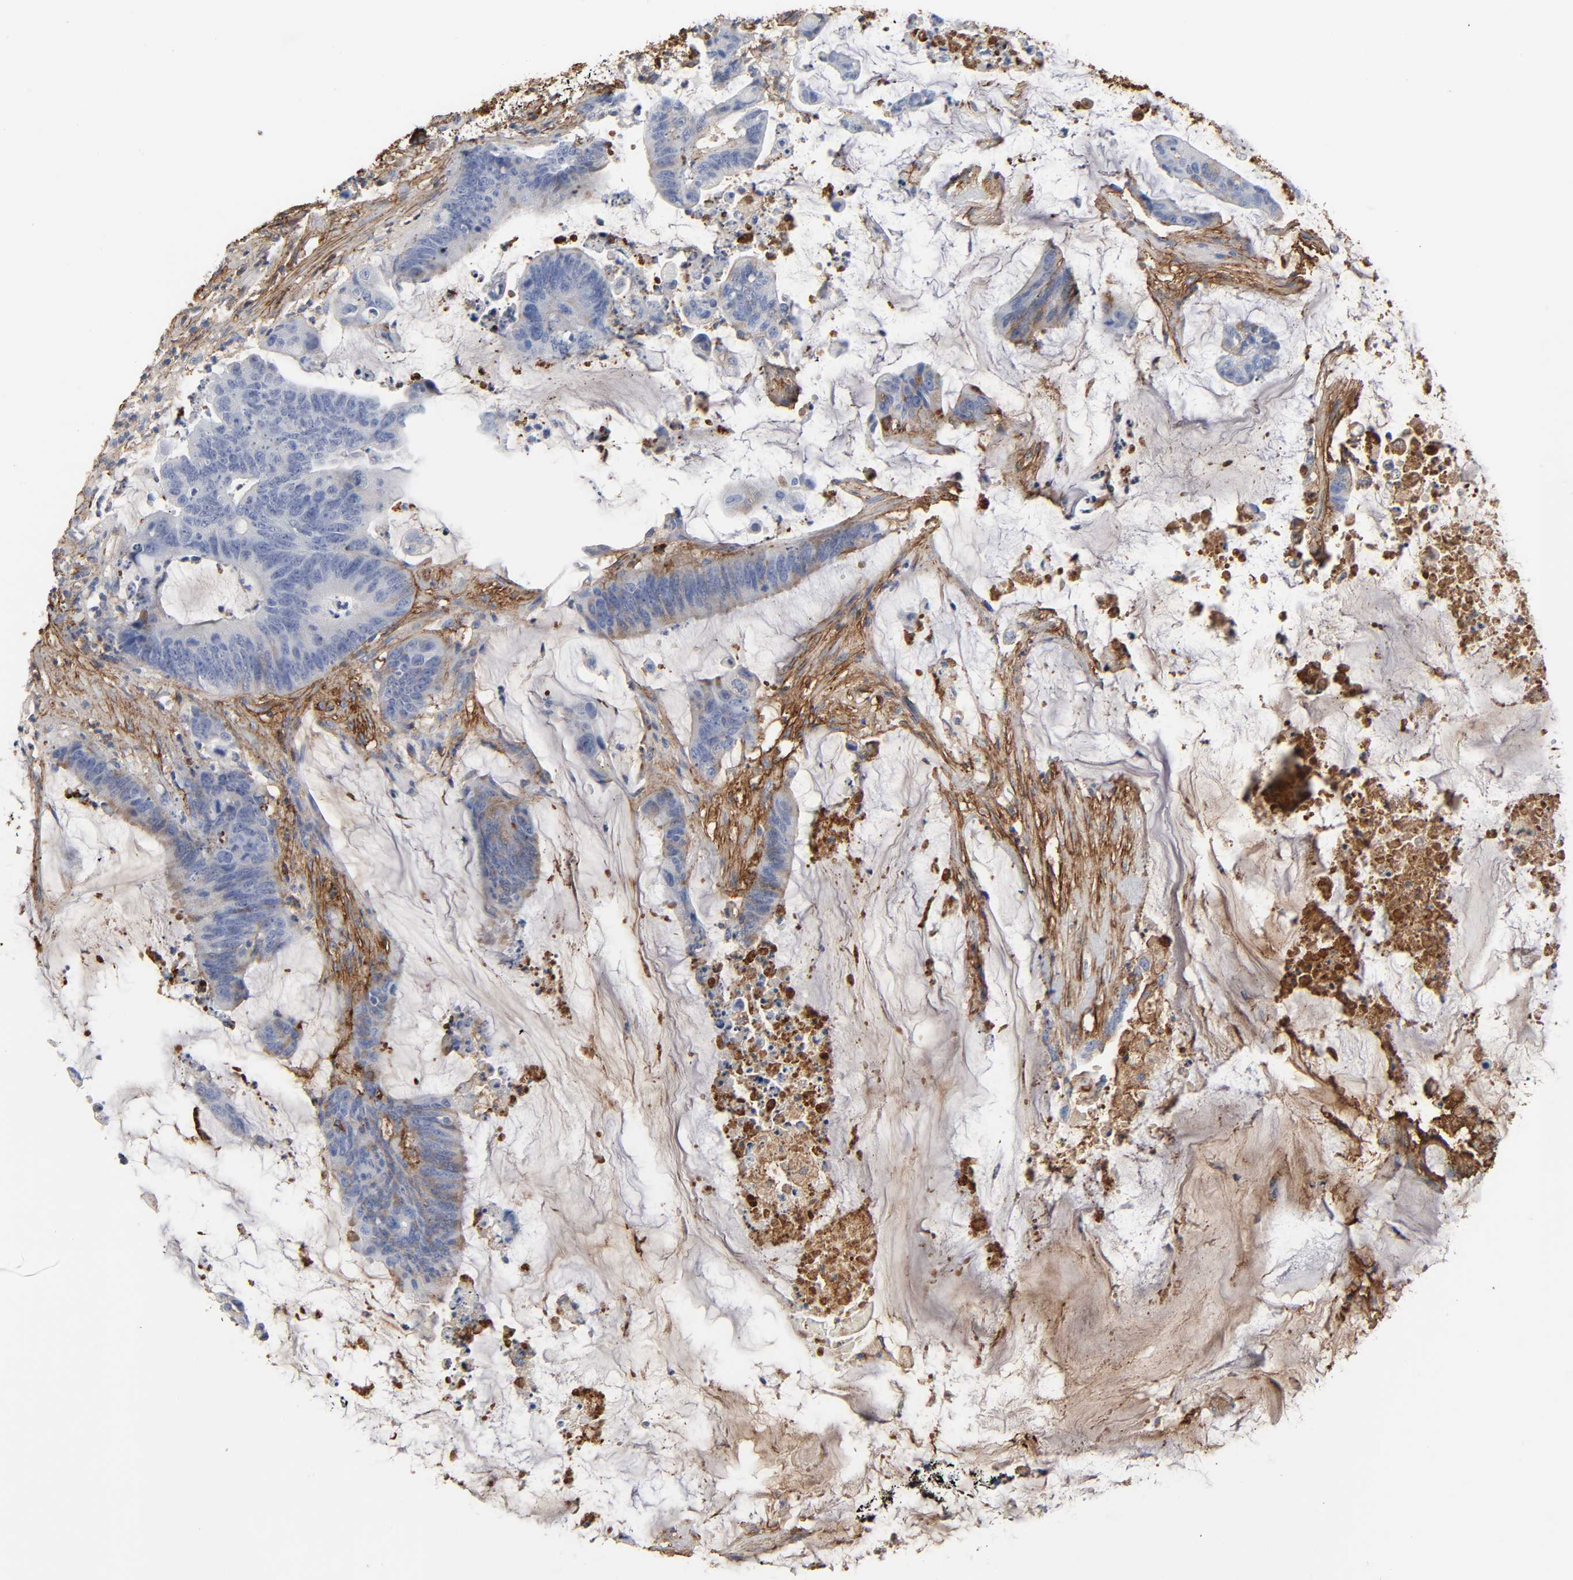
{"staining": {"intensity": "negative", "quantity": "none", "location": "none"}, "tissue": "colorectal cancer", "cell_type": "Tumor cells", "image_type": "cancer", "snomed": [{"axis": "morphology", "description": "Adenocarcinoma, NOS"}, {"axis": "topography", "description": "Rectum"}], "caption": "DAB (3,3'-diaminobenzidine) immunohistochemical staining of human colorectal cancer (adenocarcinoma) demonstrates no significant positivity in tumor cells.", "gene": "FBLN1", "patient": {"sex": "female", "age": 66}}